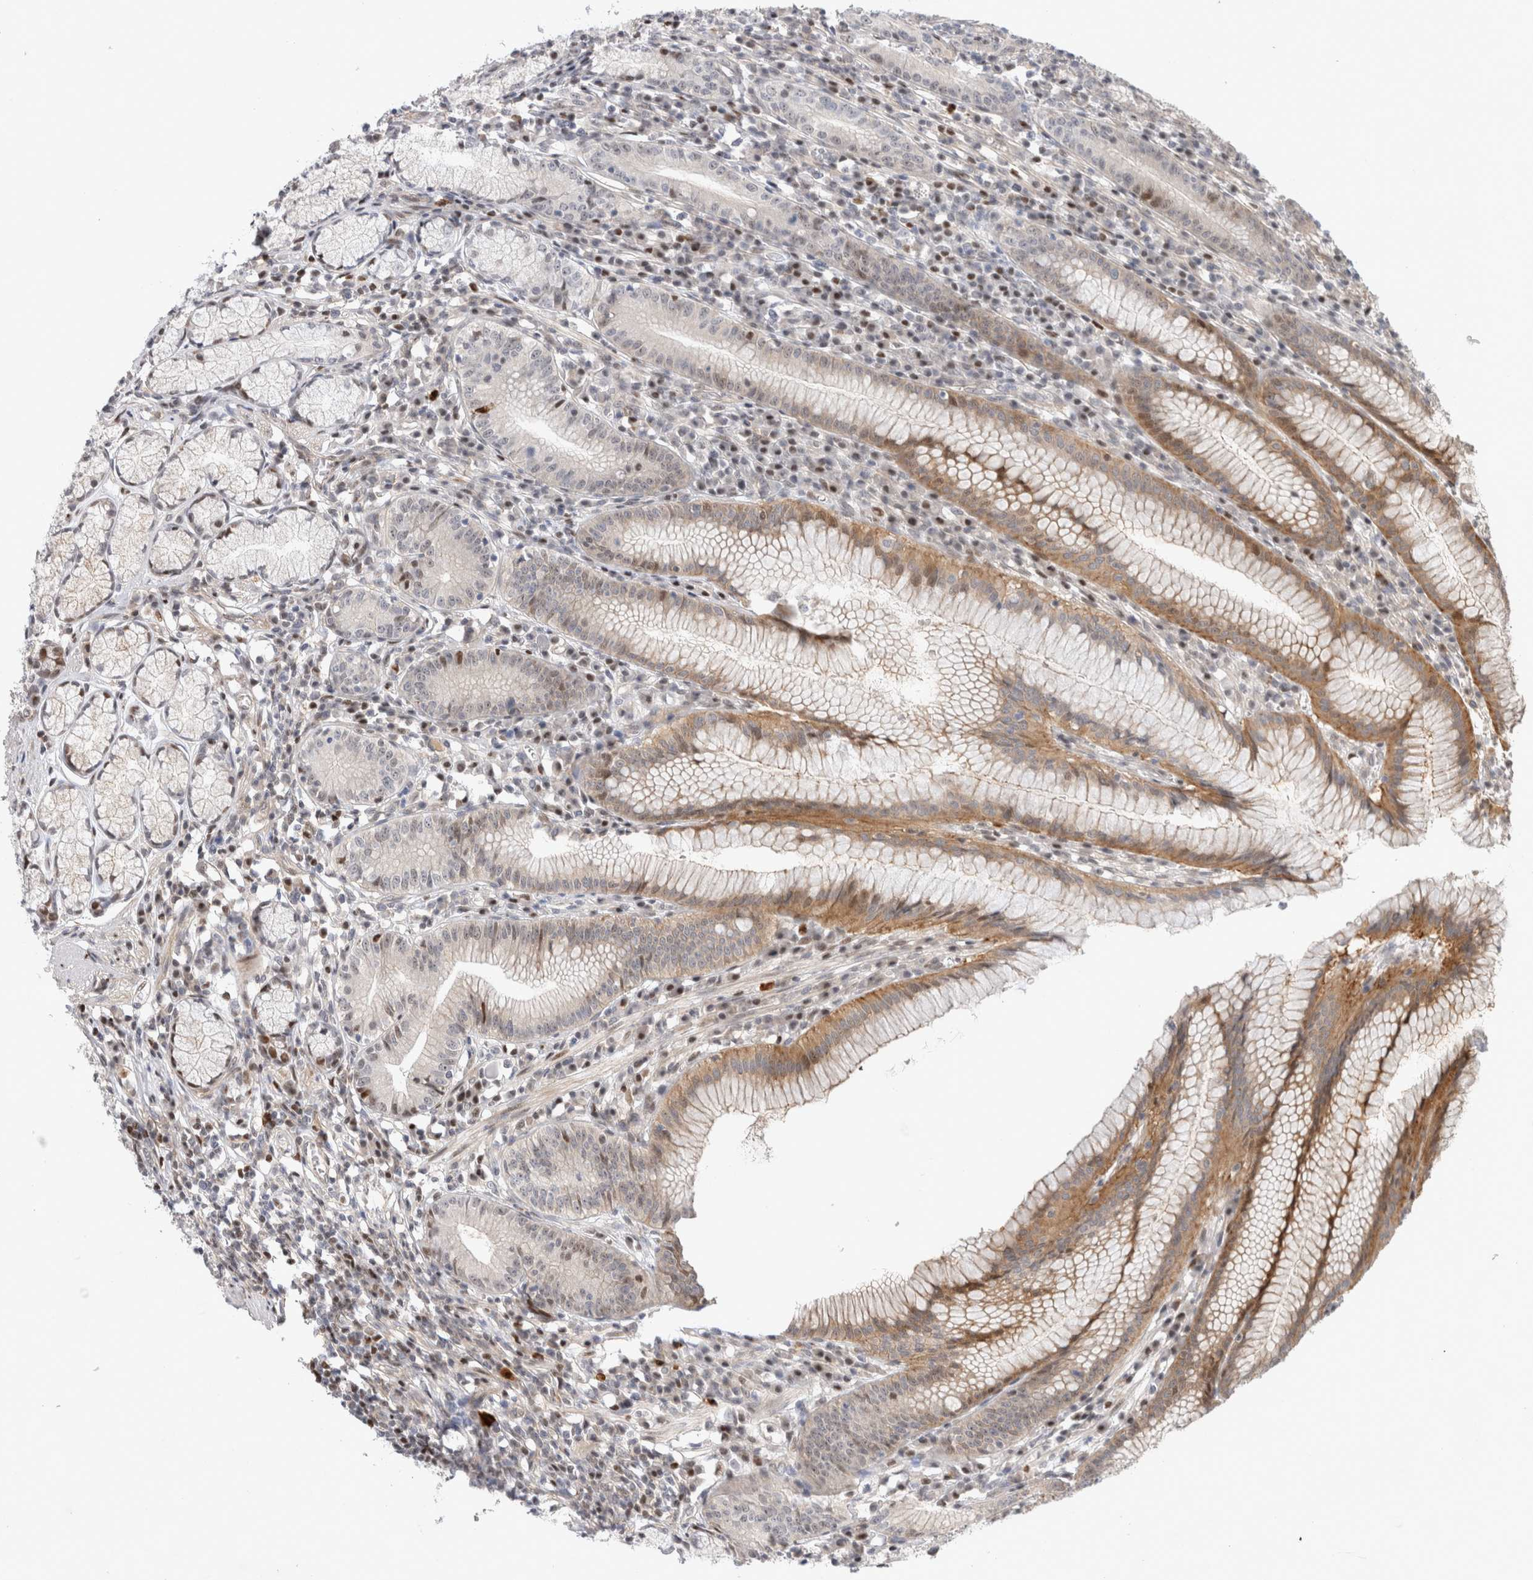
{"staining": {"intensity": "moderate", "quantity": "25%-75%", "location": "cytoplasmic/membranous"}, "tissue": "stomach", "cell_type": "Glandular cells", "image_type": "normal", "snomed": [{"axis": "morphology", "description": "Normal tissue, NOS"}, {"axis": "topography", "description": "Stomach"}], "caption": "This histopathology image displays normal stomach stained with IHC to label a protein in brown. The cytoplasmic/membranous of glandular cells show moderate positivity for the protein. Nuclei are counter-stained blue.", "gene": "TCF4", "patient": {"sex": "male", "age": 55}}